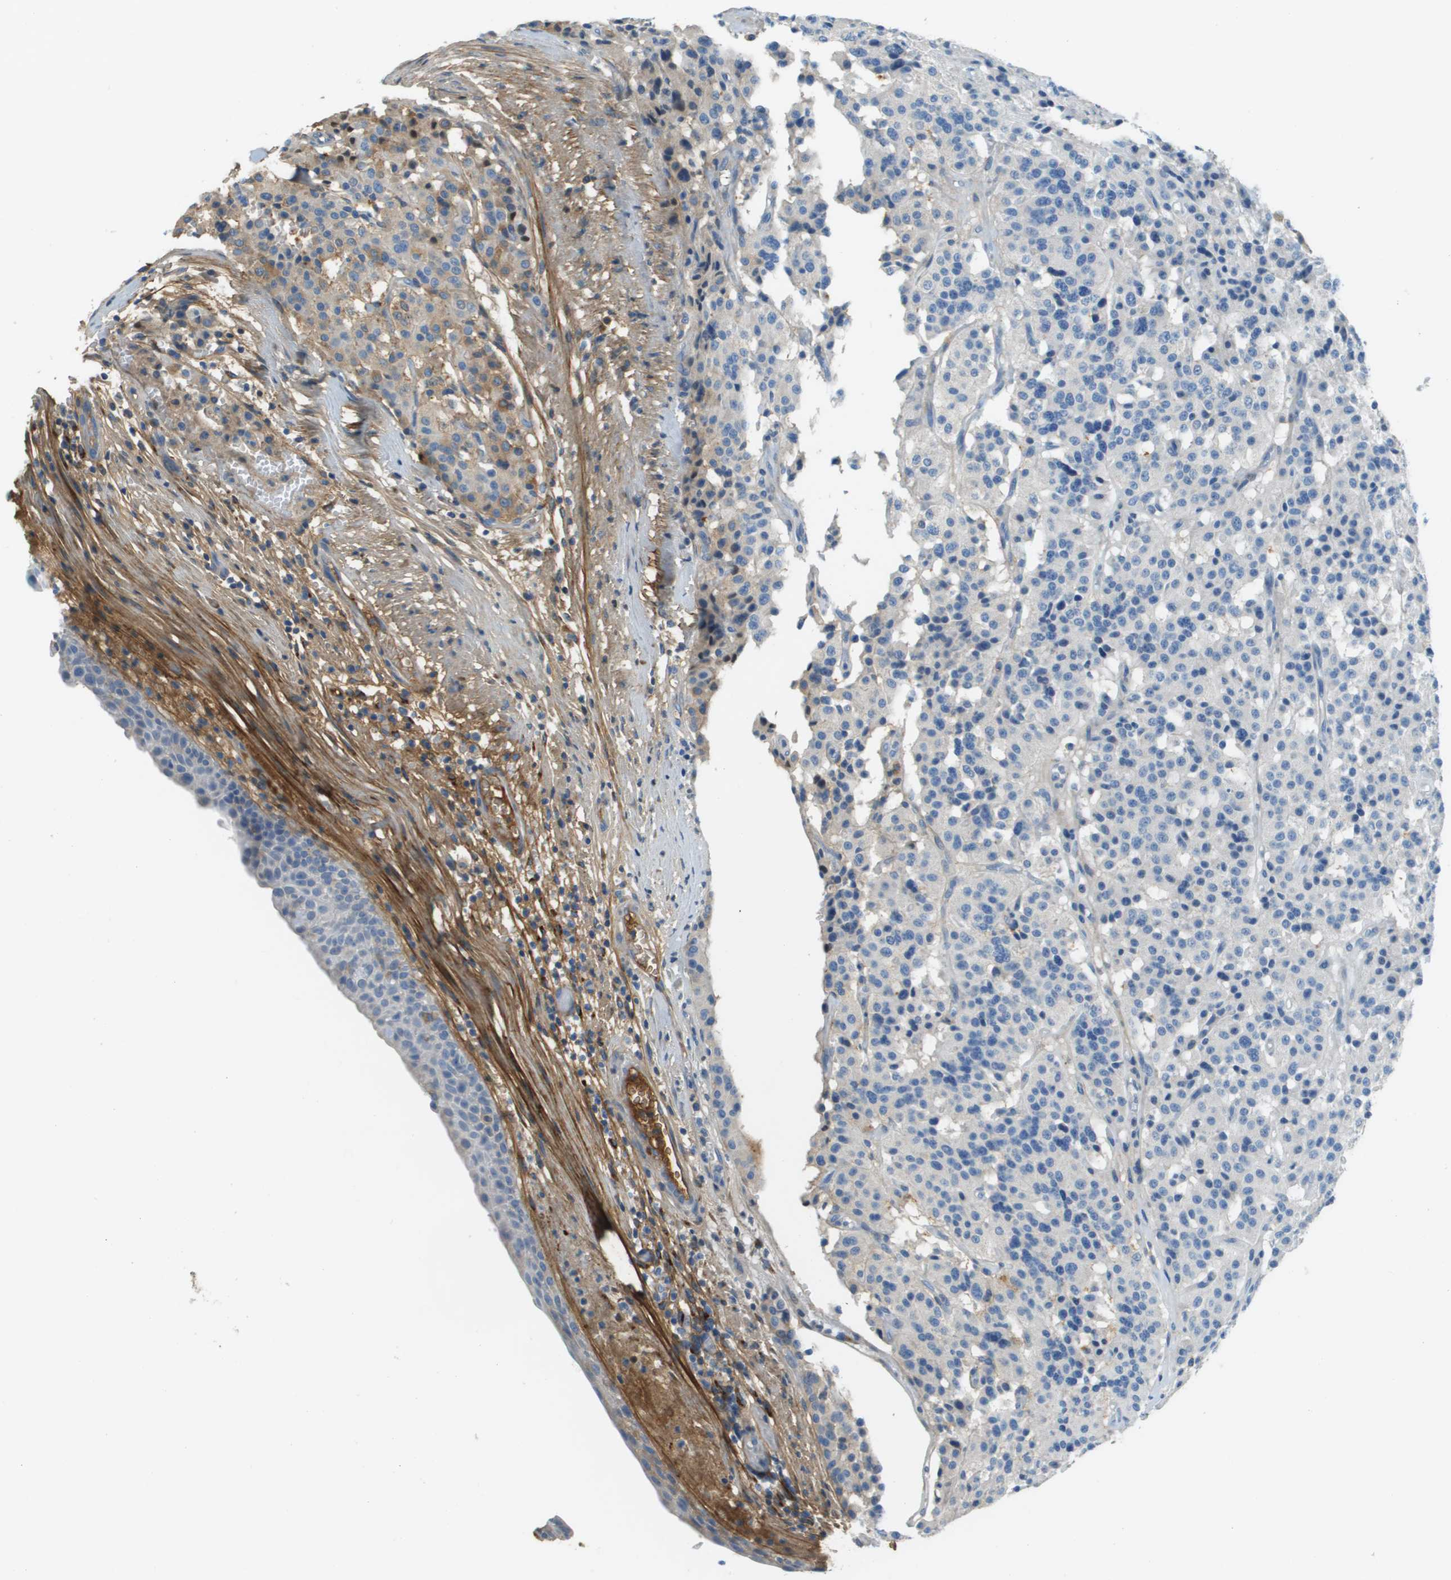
{"staining": {"intensity": "weak", "quantity": "<25%", "location": "cytoplasmic/membranous"}, "tissue": "carcinoid", "cell_type": "Tumor cells", "image_type": "cancer", "snomed": [{"axis": "morphology", "description": "Carcinoid, malignant, NOS"}, {"axis": "topography", "description": "Lung"}], "caption": "This is a micrograph of IHC staining of carcinoid (malignant), which shows no staining in tumor cells.", "gene": "DCN", "patient": {"sex": "male", "age": 30}}